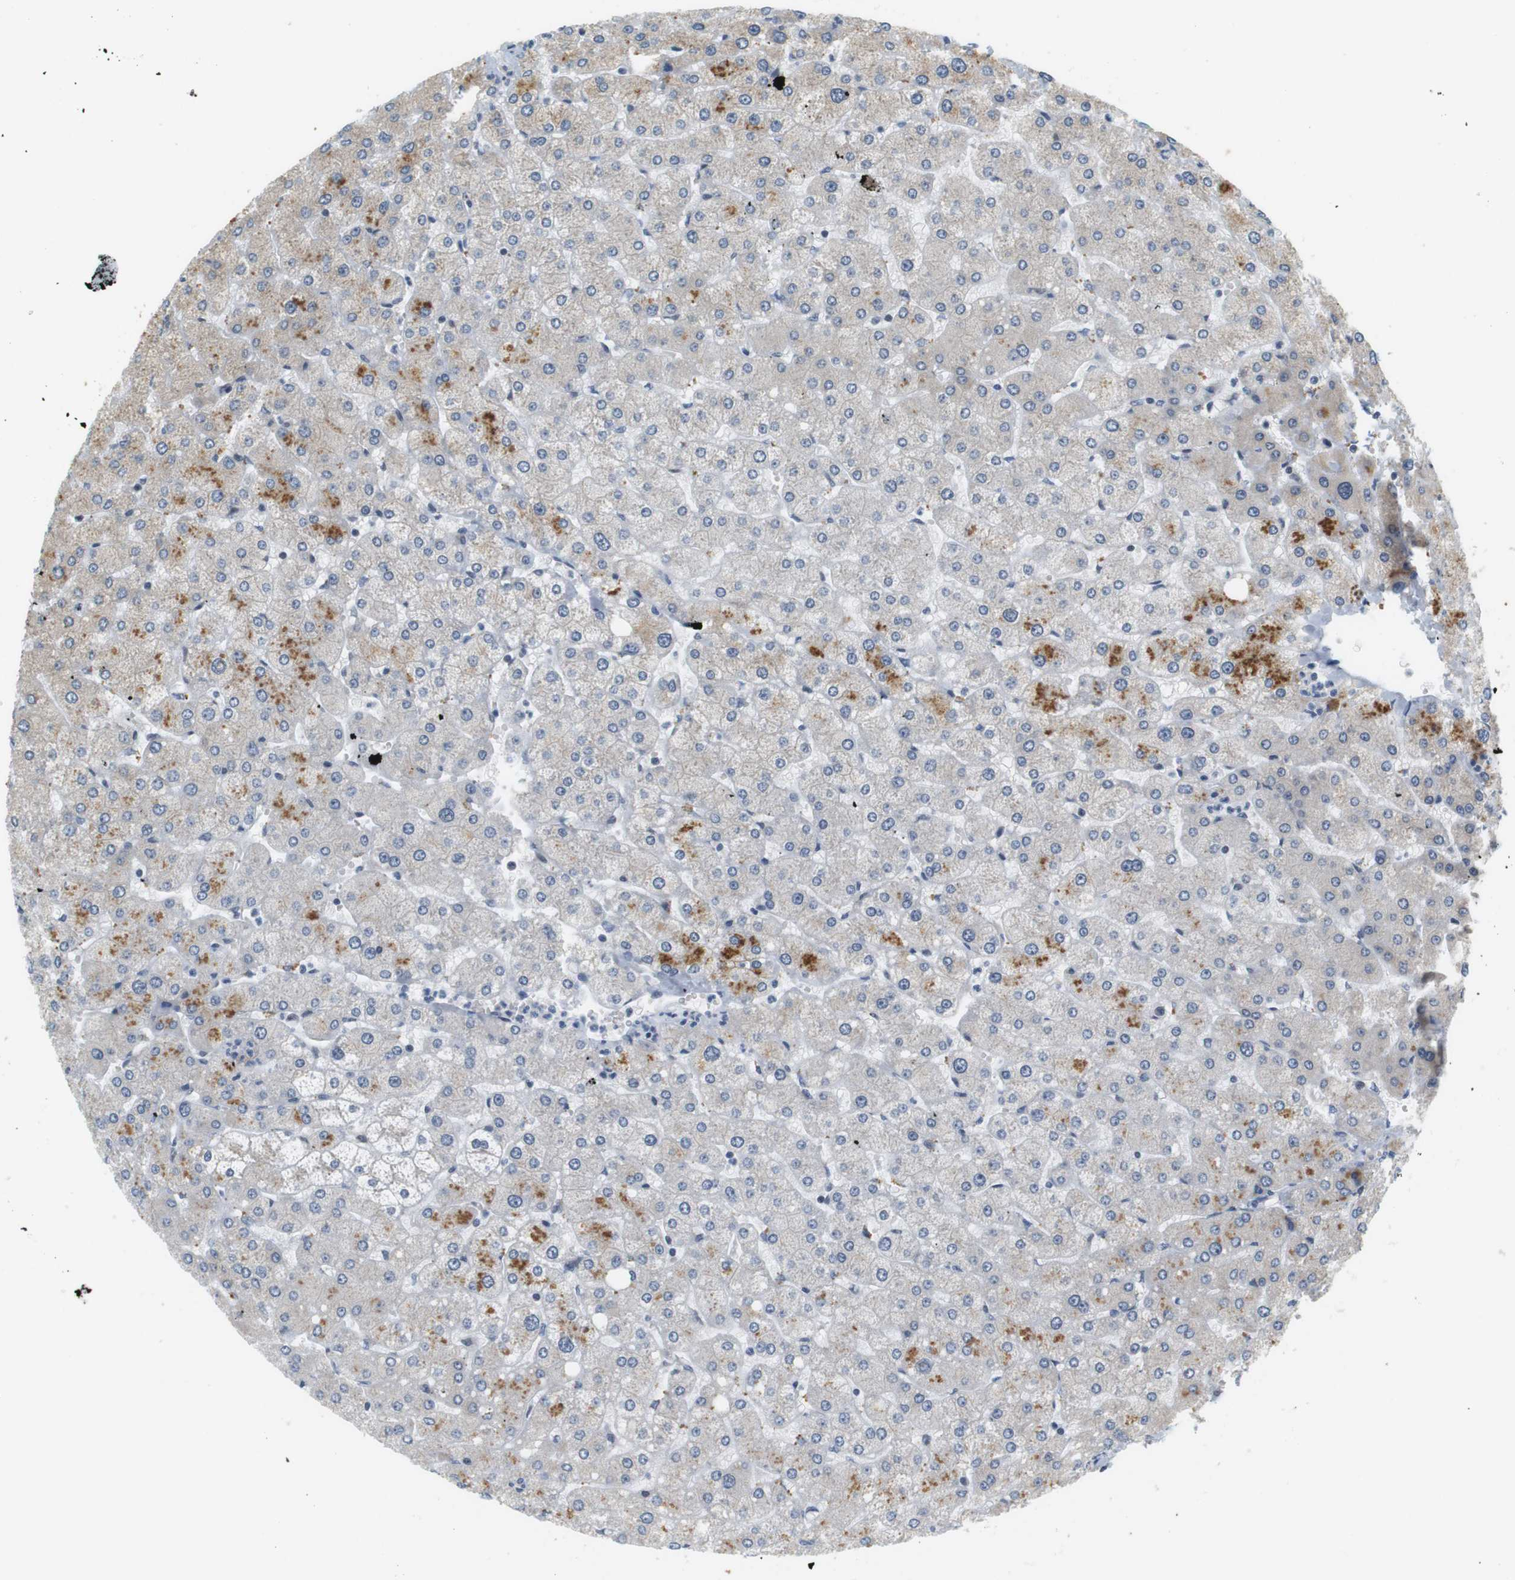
{"staining": {"intensity": "negative", "quantity": "none", "location": "none"}, "tissue": "liver", "cell_type": "Cholangiocytes", "image_type": "normal", "snomed": [{"axis": "morphology", "description": "Normal tissue, NOS"}, {"axis": "topography", "description": "Liver"}], "caption": "Immunohistochemical staining of benign liver exhibits no significant staining in cholangiocytes.", "gene": "RNF38", "patient": {"sex": "male", "age": 55}}